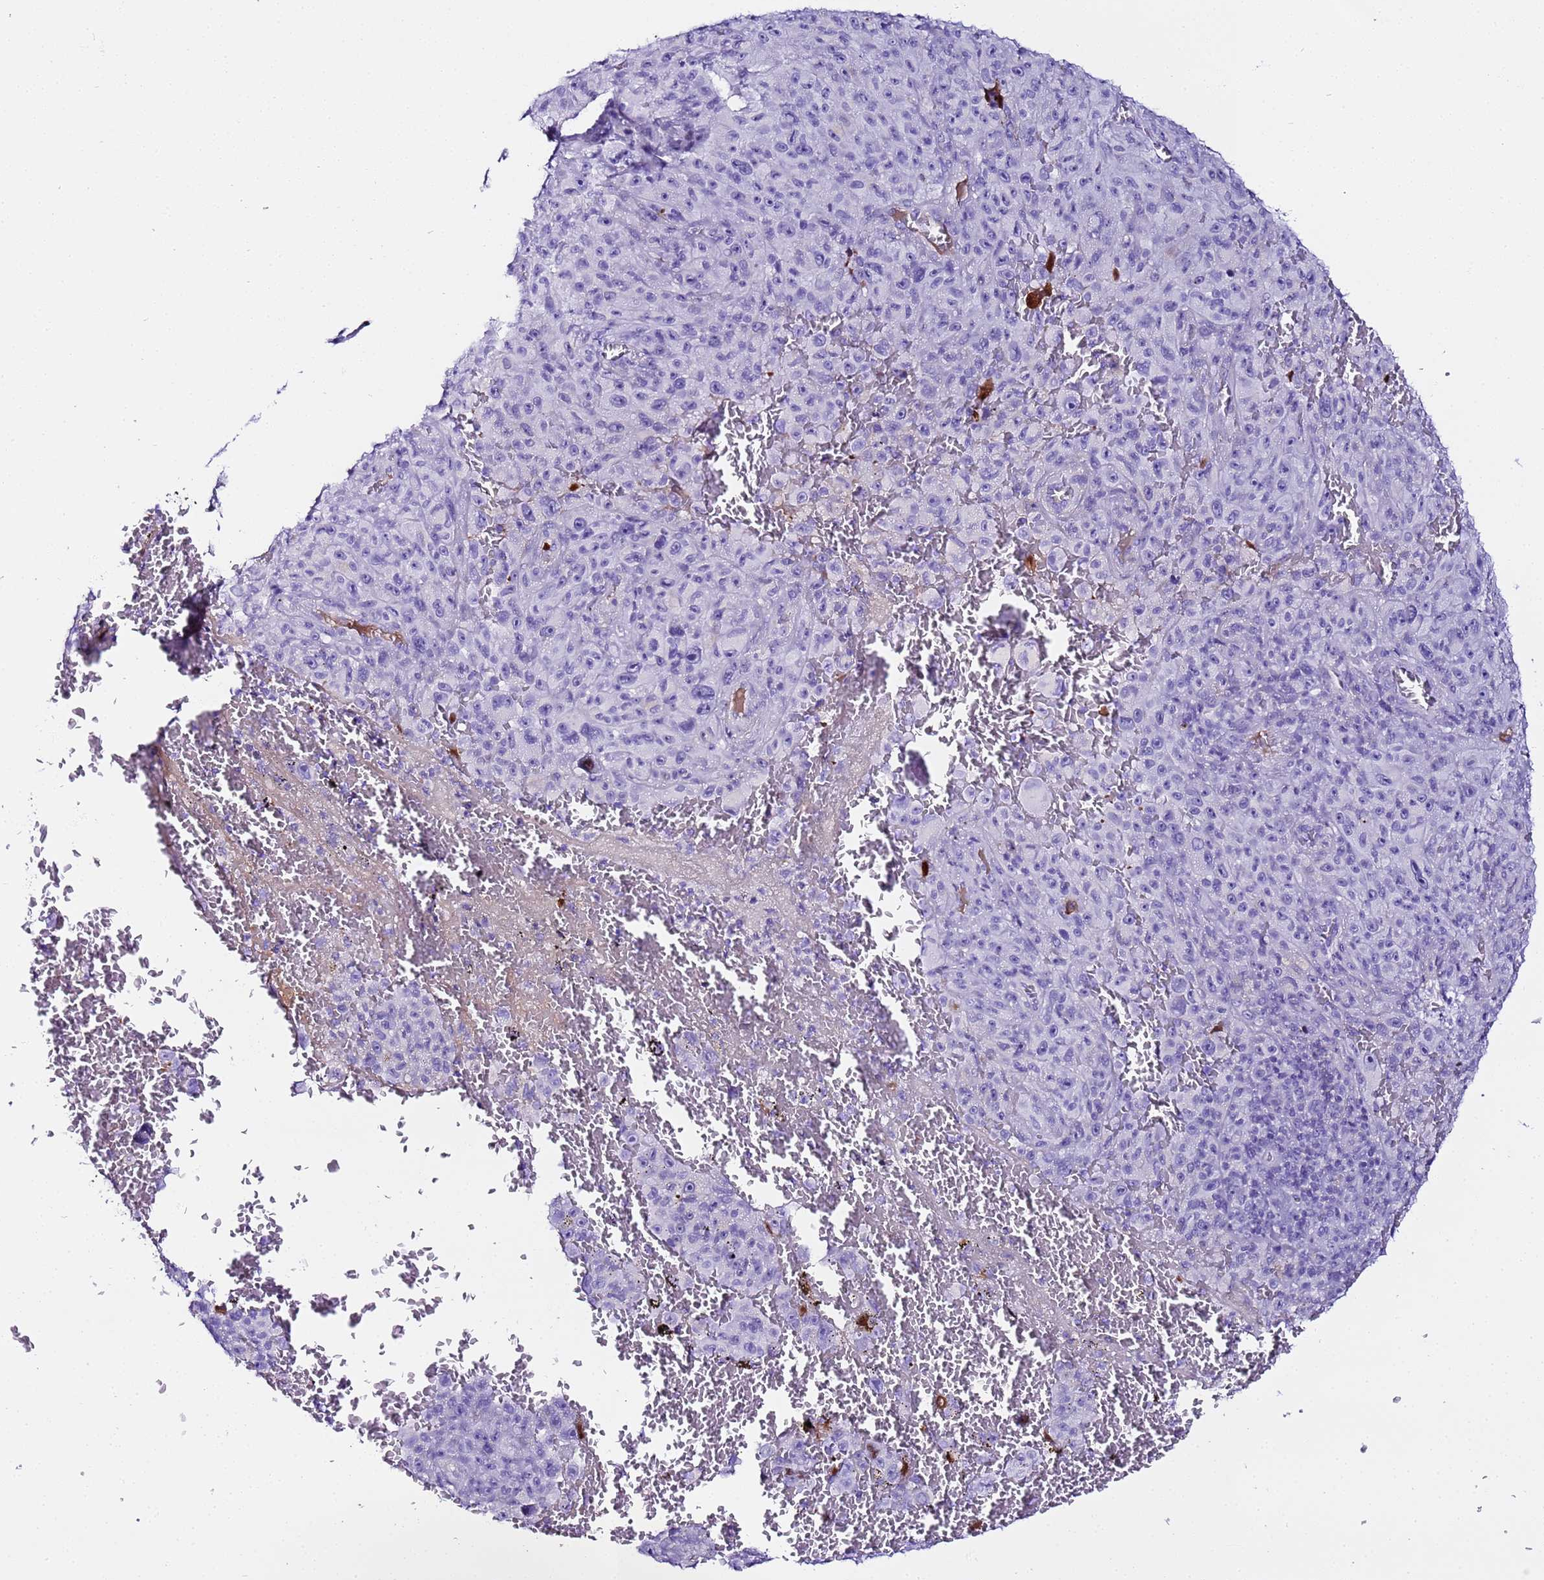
{"staining": {"intensity": "negative", "quantity": "none", "location": "none"}, "tissue": "melanoma", "cell_type": "Tumor cells", "image_type": "cancer", "snomed": [{"axis": "morphology", "description": "Malignant melanoma, NOS"}, {"axis": "topography", "description": "Skin"}], "caption": "This is an immunohistochemistry photomicrograph of human malignant melanoma. There is no expression in tumor cells.", "gene": "CFHR2", "patient": {"sex": "female", "age": 82}}